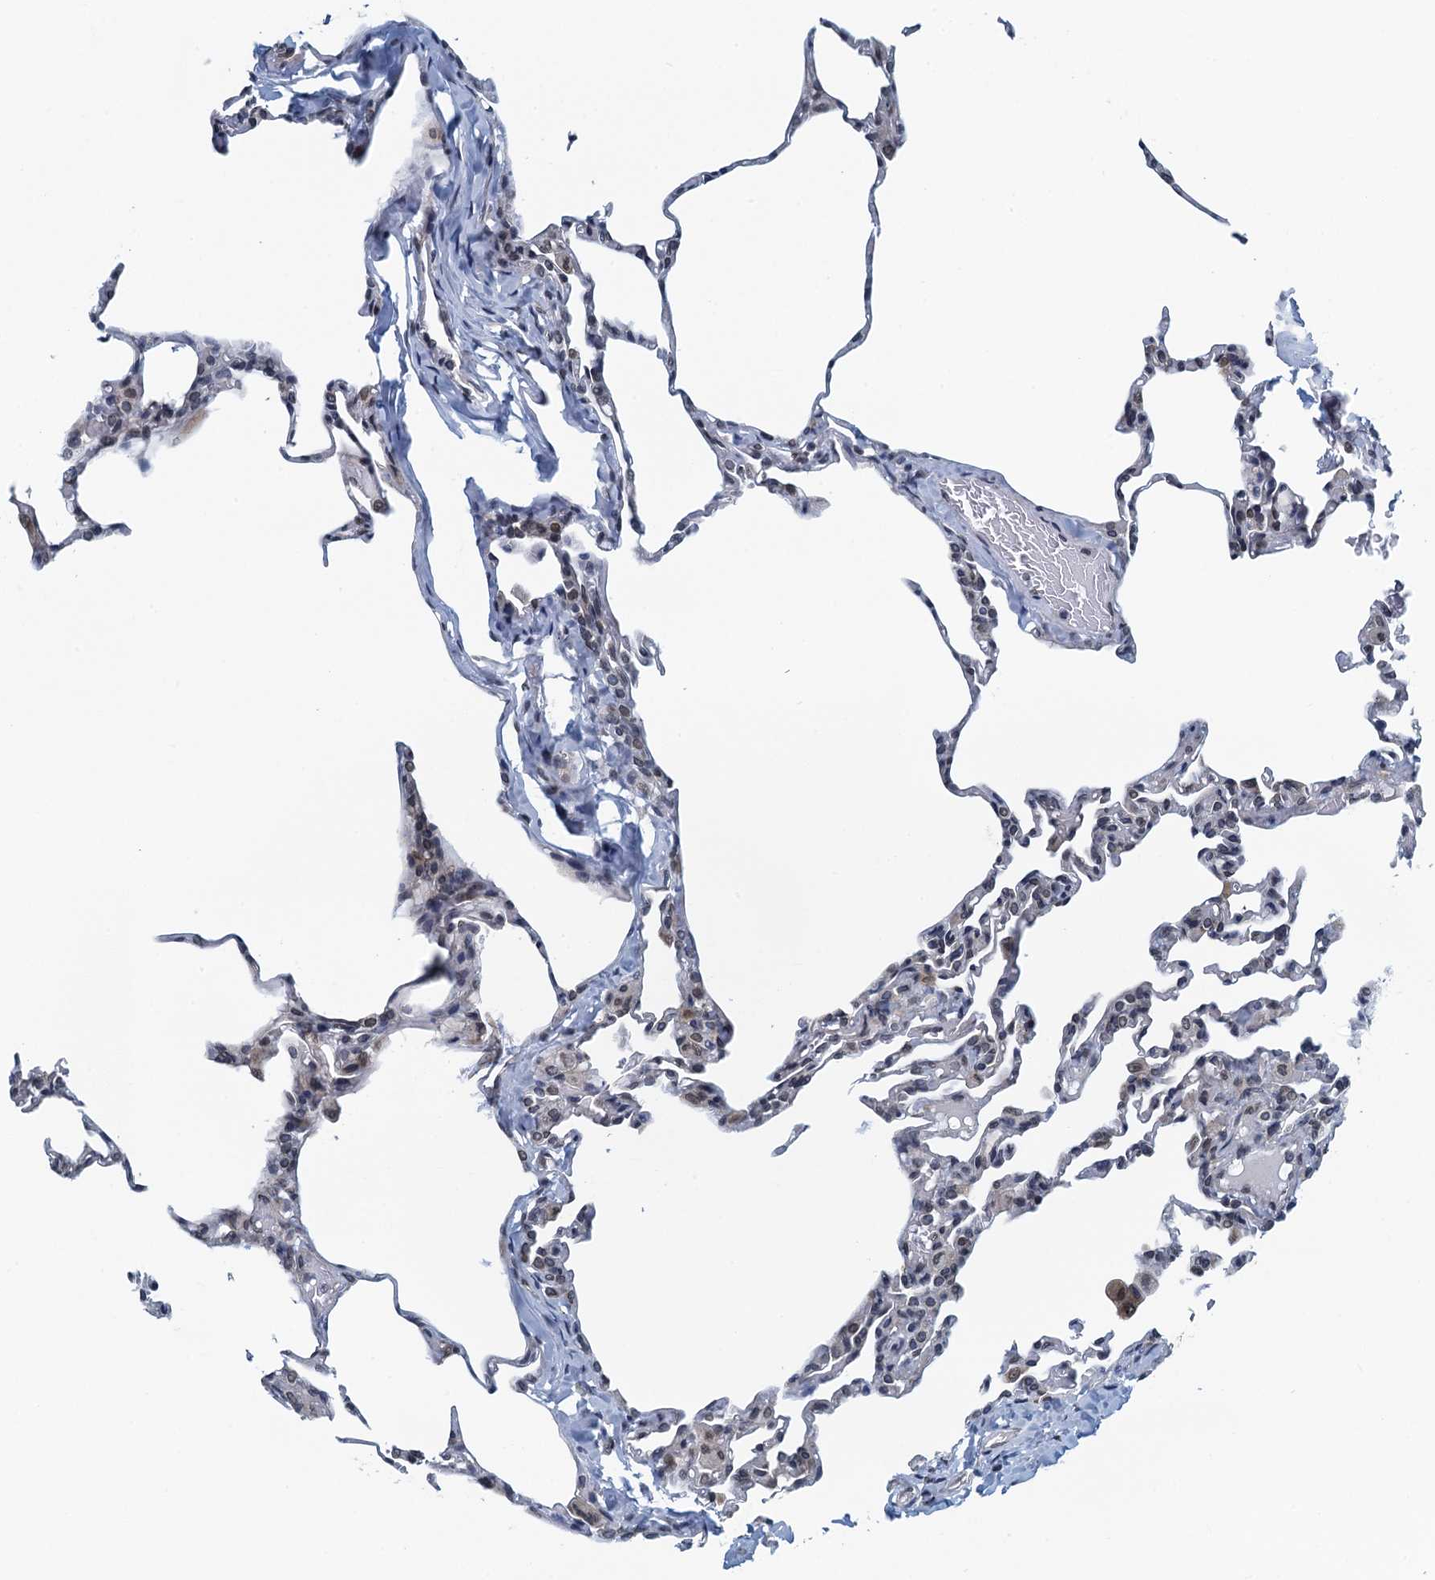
{"staining": {"intensity": "weak", "quantity": "<25%", "location": "nuclear"}, "tissue": "lung", "cell_type": "Alveolar cells", "image_type": "normal", "snomed": [{"axis": "morphology", "description": "Normal tissue, NOS"}, {"axis": "topography", "description": "Lung"}], "caption": "IHC photomicrograph of unremarkable lung: lung stained with DAB demonstrates no significant protein staining in alveolar cells.", "gene": "CCDC34", "patient": {"sex": "male", "age": 20}}